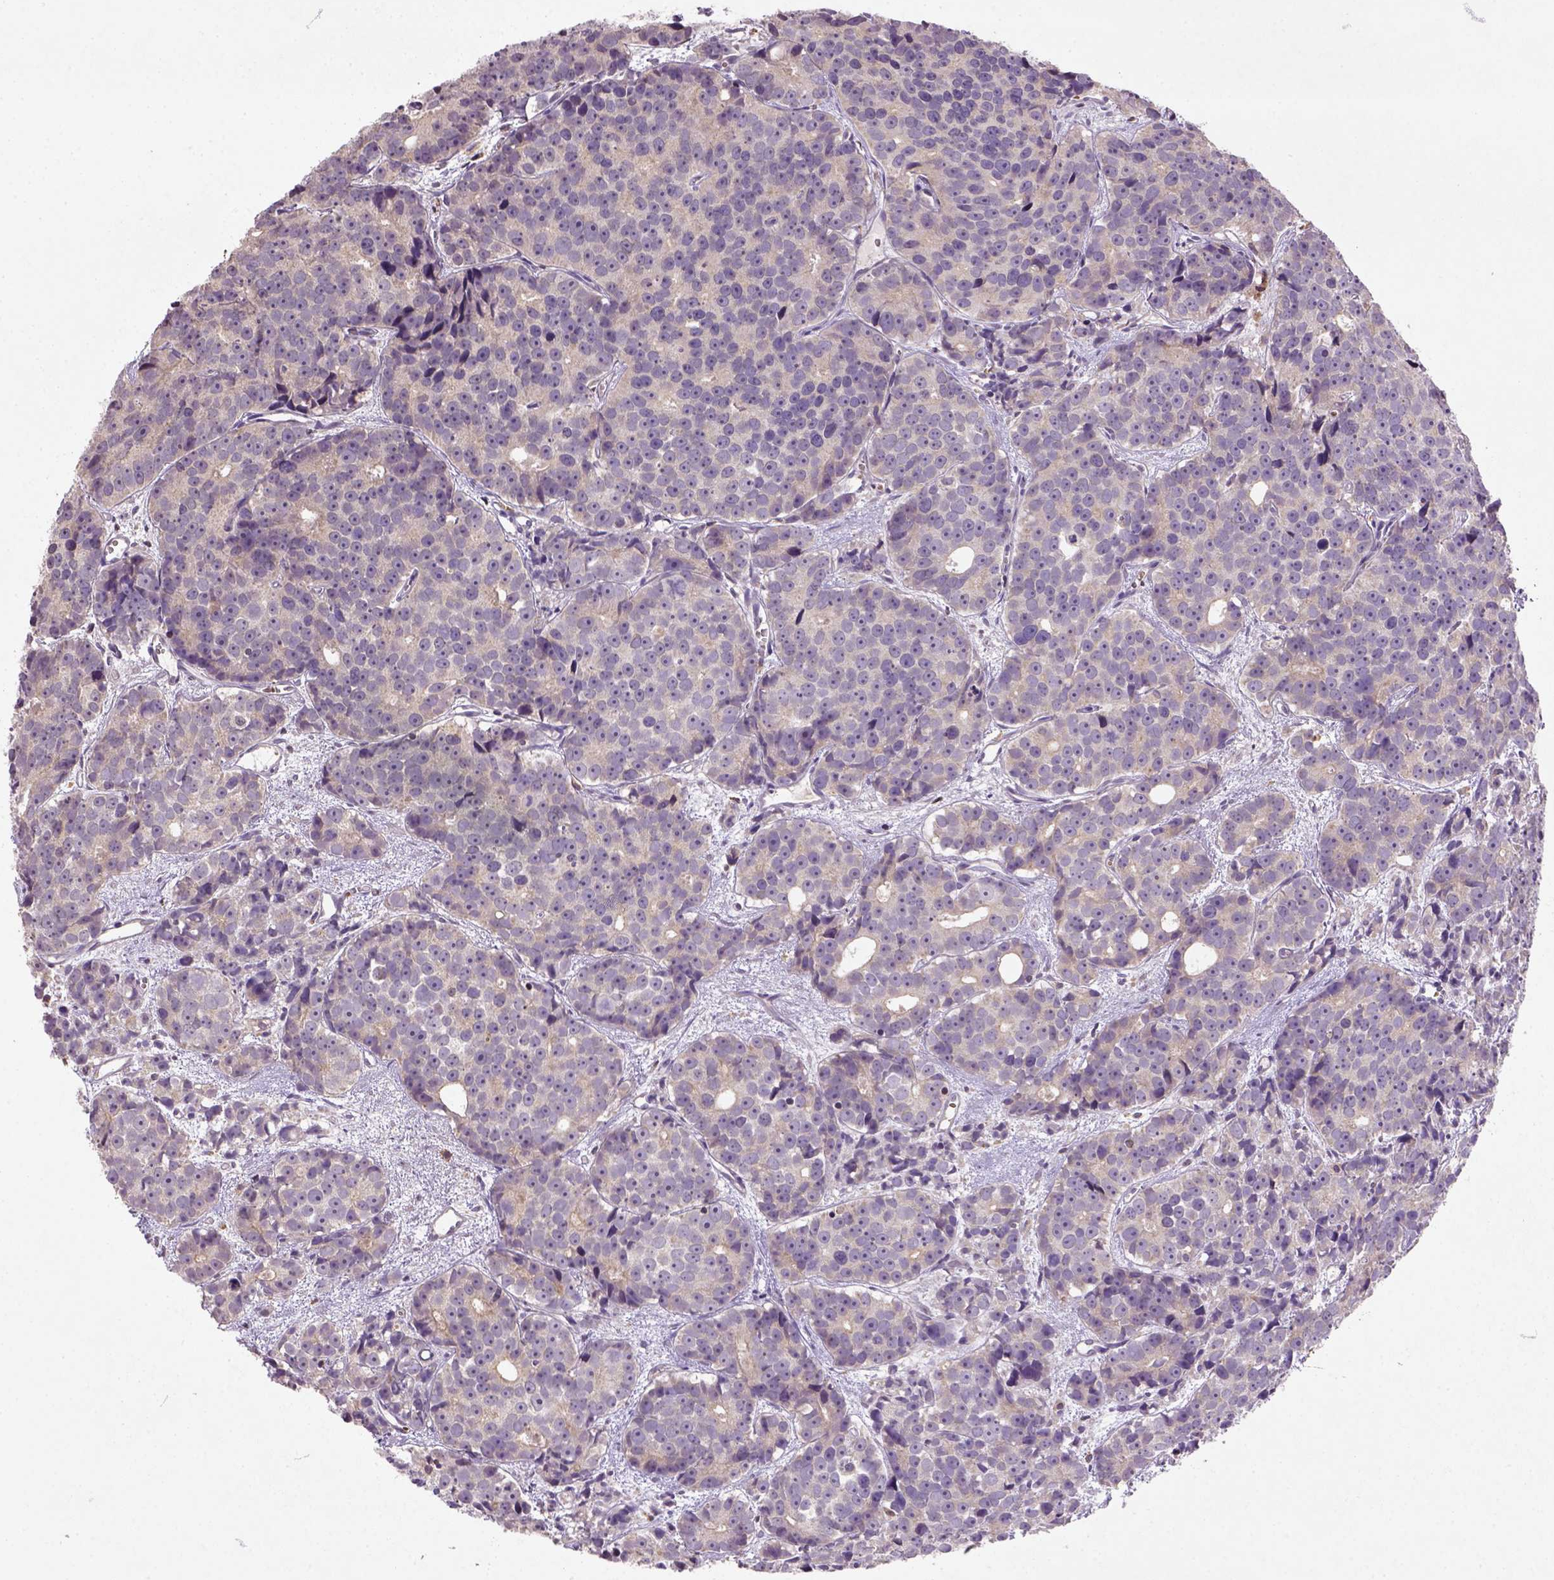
{"staining": {"intensity": "negative", "quantity": "none", "location": "none"}, "tissue": "prostate cancer", "cell_type": "Tumor cells", "image_type": "cancer", "snomed": [{"axis": "morphology", "description": "Adenocarcinoma, High grade"}, {"axis": "topography", "description": "Prostate"}], "caption": "Prostate cancer (adenocarcinoma (high-grade)) was stained to show a protein in brown. There is no significant expression in tumor cells. The staining was performed using DAB (3,3'-diaminobenzidine) to visualize the protein expression in brown, while the nuclei were stained in blue with hematoxylin (Magnification: 20x).", "gene": "NUDT3", "patient": {"sex": "male", "age": 77}}